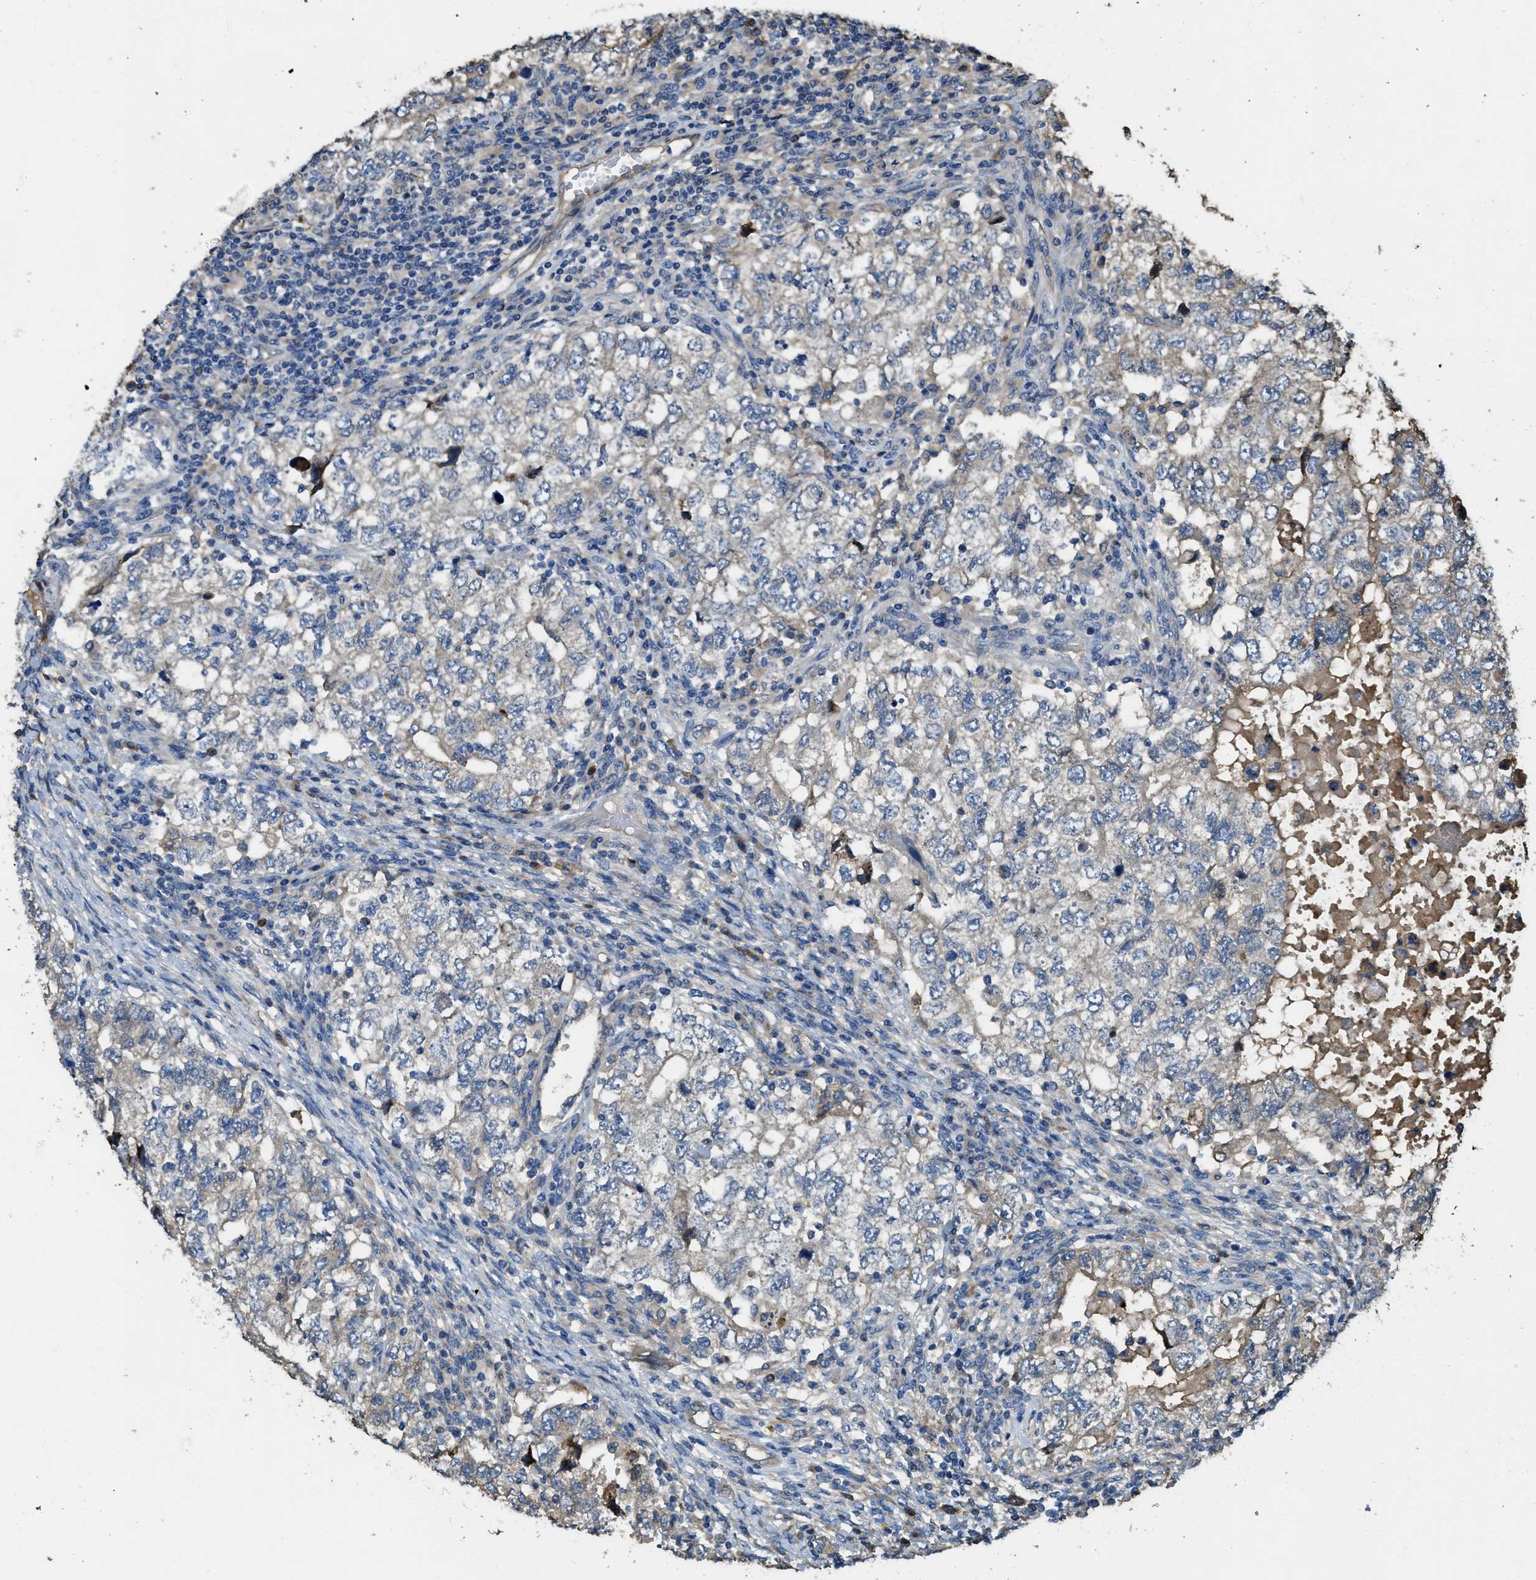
{"staining": {"intensity": "negative", "quantity": "none", "location": "none"}, "tissue": "testis cancer", "cell_type": "Tumor cells", "image_type": "cancer", "snomed": [{"axis": "morphology", "description": "Carcinoma, Embryonal, NOS"}, {"axis": "topography", "description": "Testis"}], "caption": "Immunohistochemistry (IHC) of embryonal carcinoma (testis) shows no expression in tumor cells.", "gene": "RIPK2", "patient": {"sex": "male", "age": 36}}